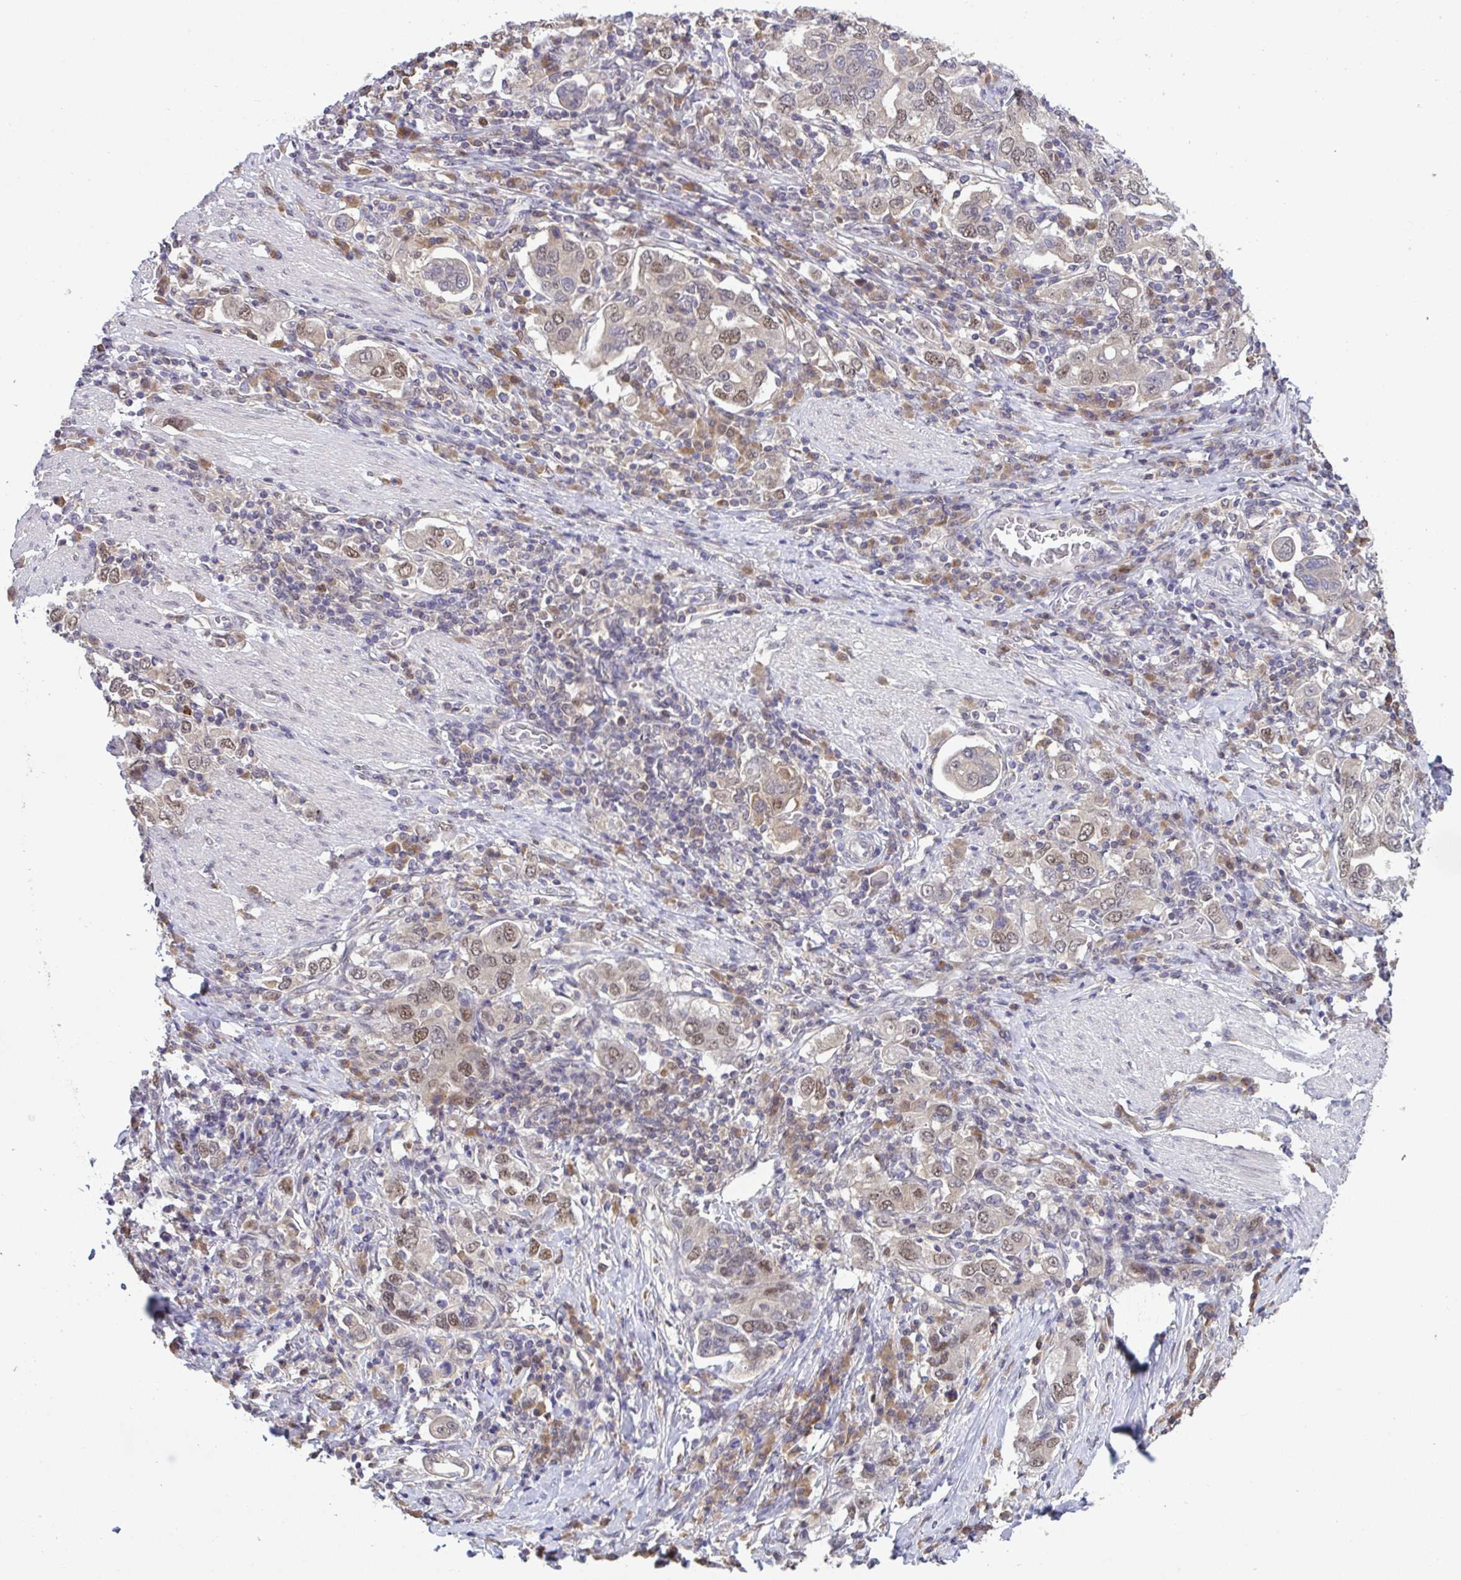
{"staining": {"intensity": "moderate", "quantity": ">75%", "location": "nuclear"}, "tissue": "stomach cancer", "cell_type": "Tumor cells", "image_type": "cancer", "snomed": [{"axis": "morphology", "description": "Adenocarcinoma, NOS"}, {"axis": "topography", "description": "Stomach, upper"}, {"axis": "topography", "description": "Stomach"}], "caption": "A brown stain shows moderate nuclear staining of a protein in human stomach cancer (adenocarcinoma) tumor cells.", "gene": "ZNF444", "patient": {"sex": "male", "age": 62}}